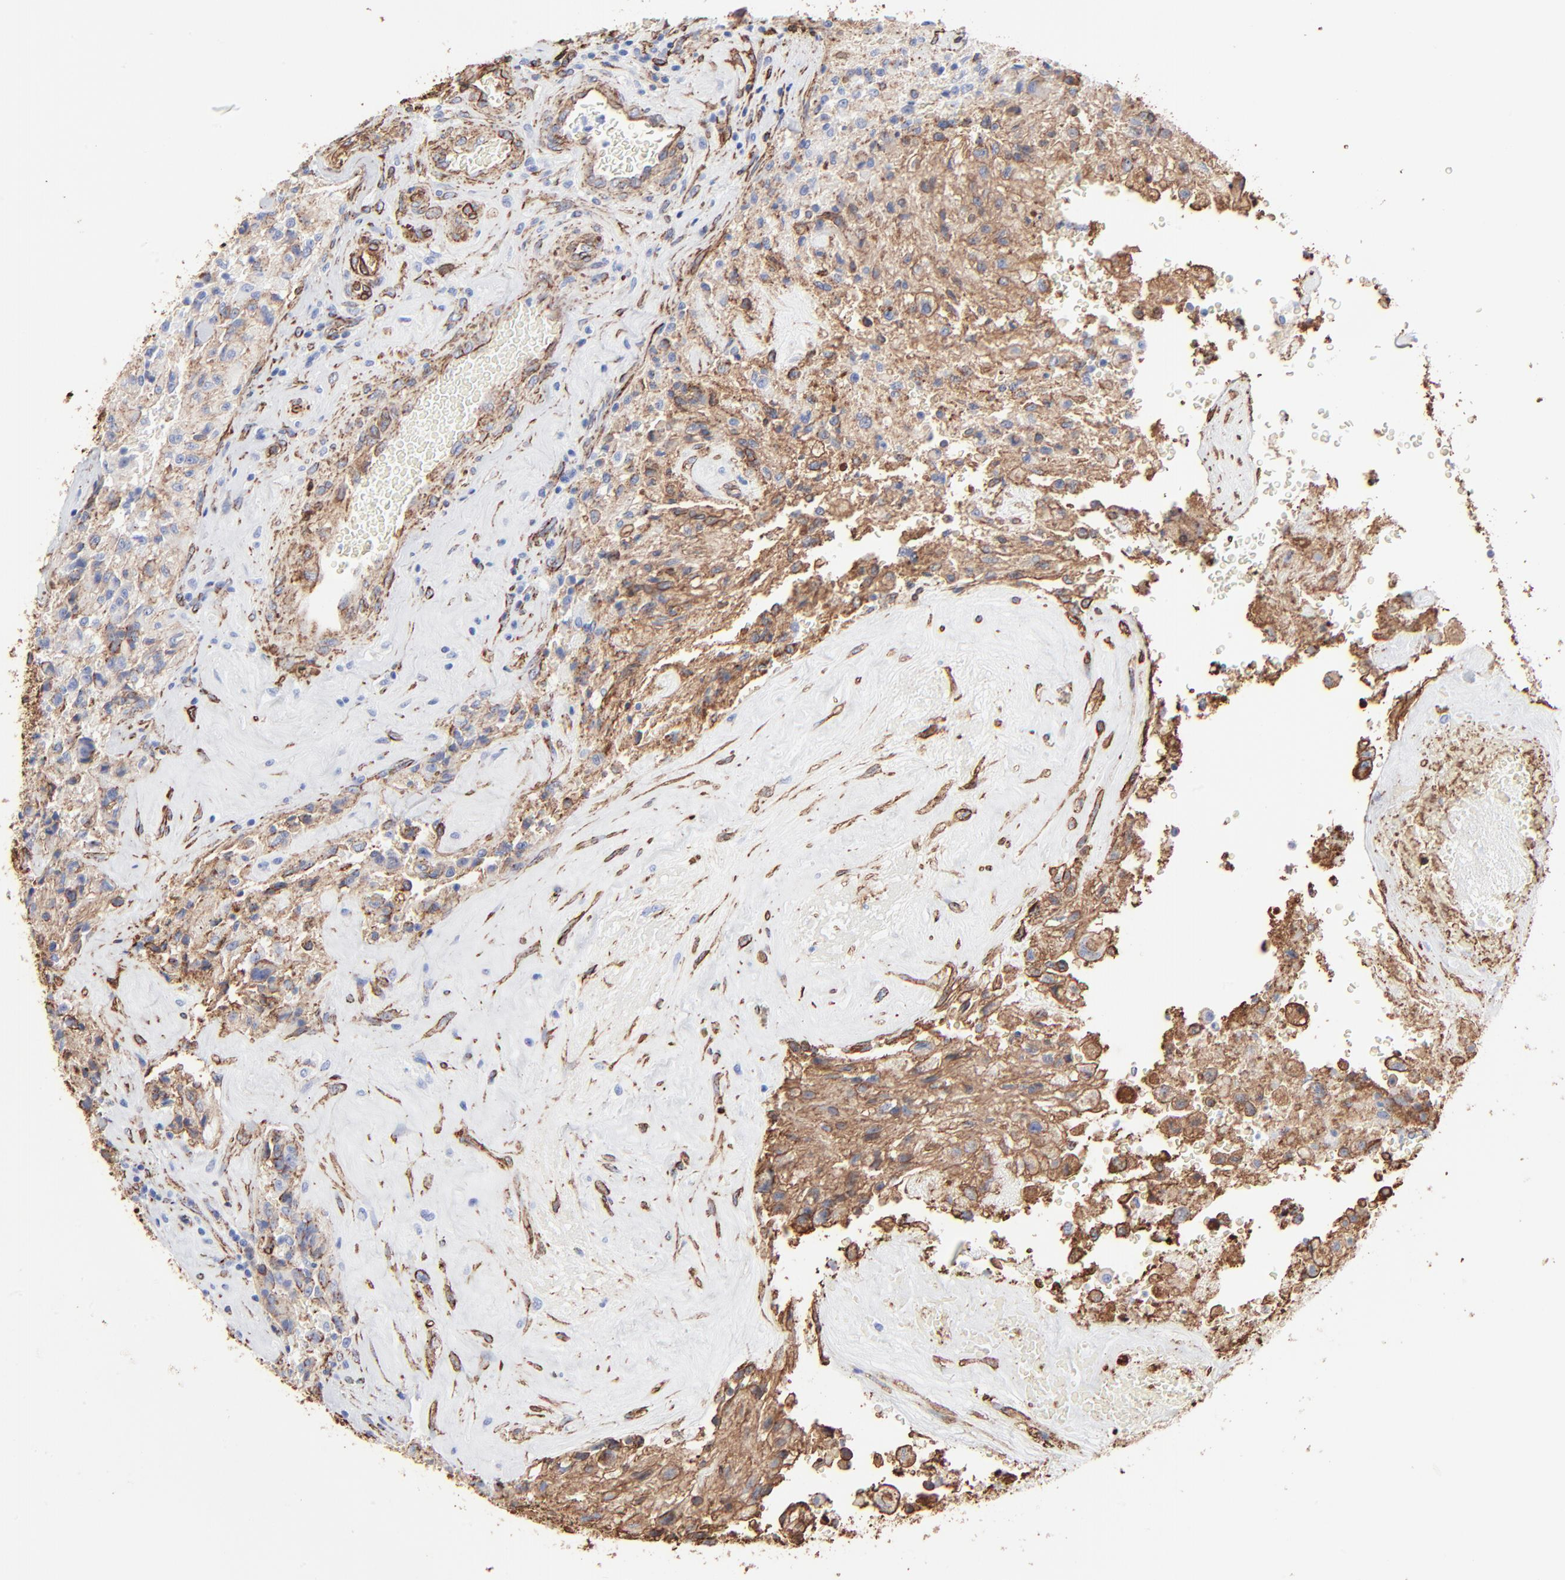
{"staining": {"intensity": "moderate", "quantity": "25%-75%", "location": "cytoplasmic/membranous"}, "tissue": "glioma", "cell_type": "Tumor cells", "image_type": "cancer", "snomed": [{"axis": "morphology", "description": "Normal tissue, NOS"}, {"axis": "morphology", "description": "Glioma, malignant, High grade"}, {"axis": "topography", "description": "Cerebral cortex"}], "caption": "Protein expression analysis of glioma reveals moderate cytoplasmic/membranous expression in approximately 25%-75% of tumor cells.", "gene": "CAV1", "patient": {"sex": "male", "age": 56}}